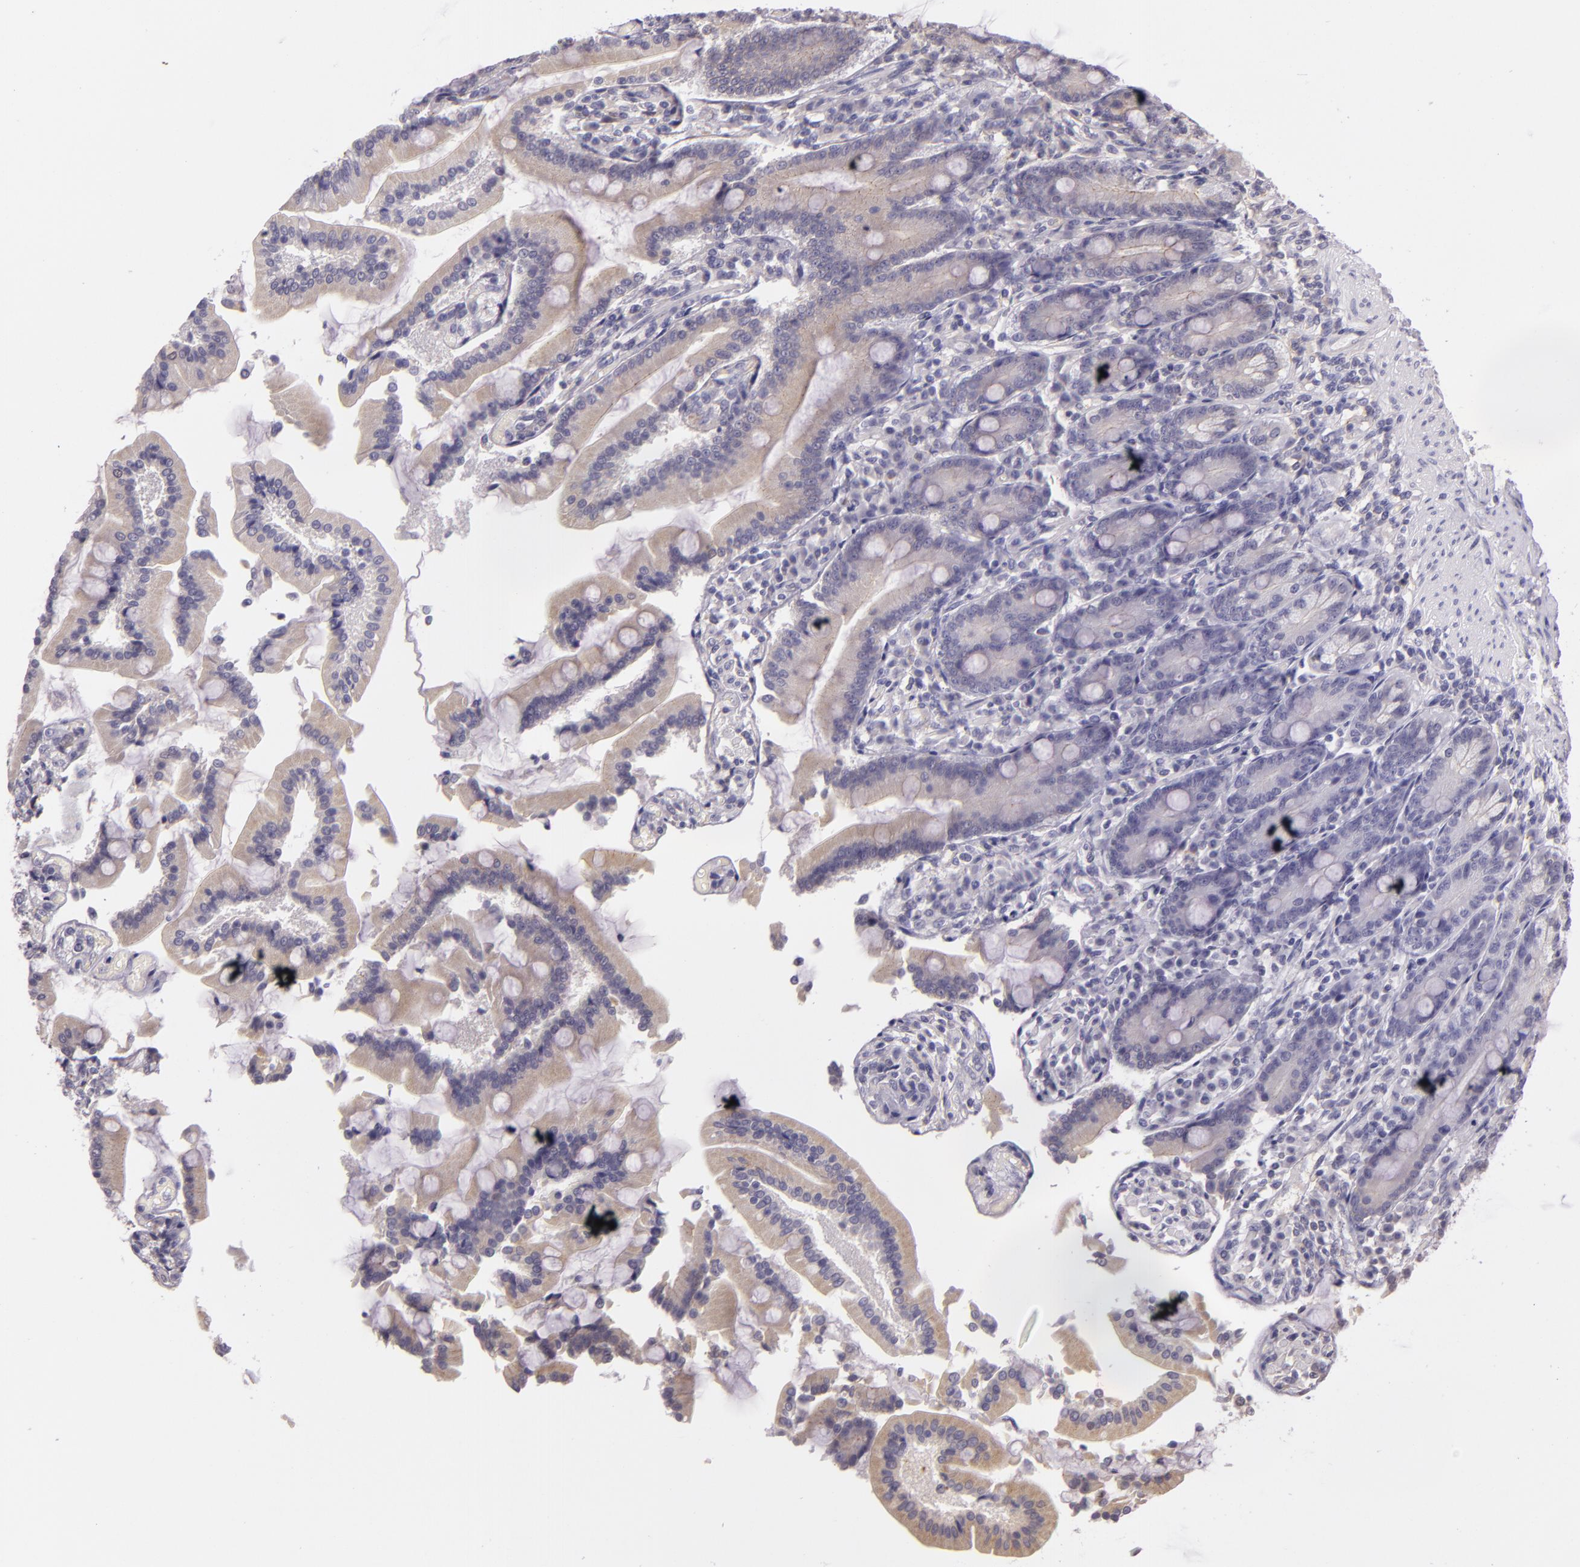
{"staining": {"intensity": "negative", "quantity": "none", "location": "none"}, "tissue": "duodenum", "cell_type": "Glandular cells", "image_type": "normal", "snomed": [{"axis": "morphology", "description": "Normal tissue, NOS"}, {"axis": "topography", "description": "Duodenum"}], "caption": "Immunohistochemical staining of benign duodenum displays no significant expression in glandular cells. (DAB immunohistochemistry visualized using brightfield microscopy, high magnification).", "gene": "ARMH4", "patient": {"sex": "female", "age": 64}}